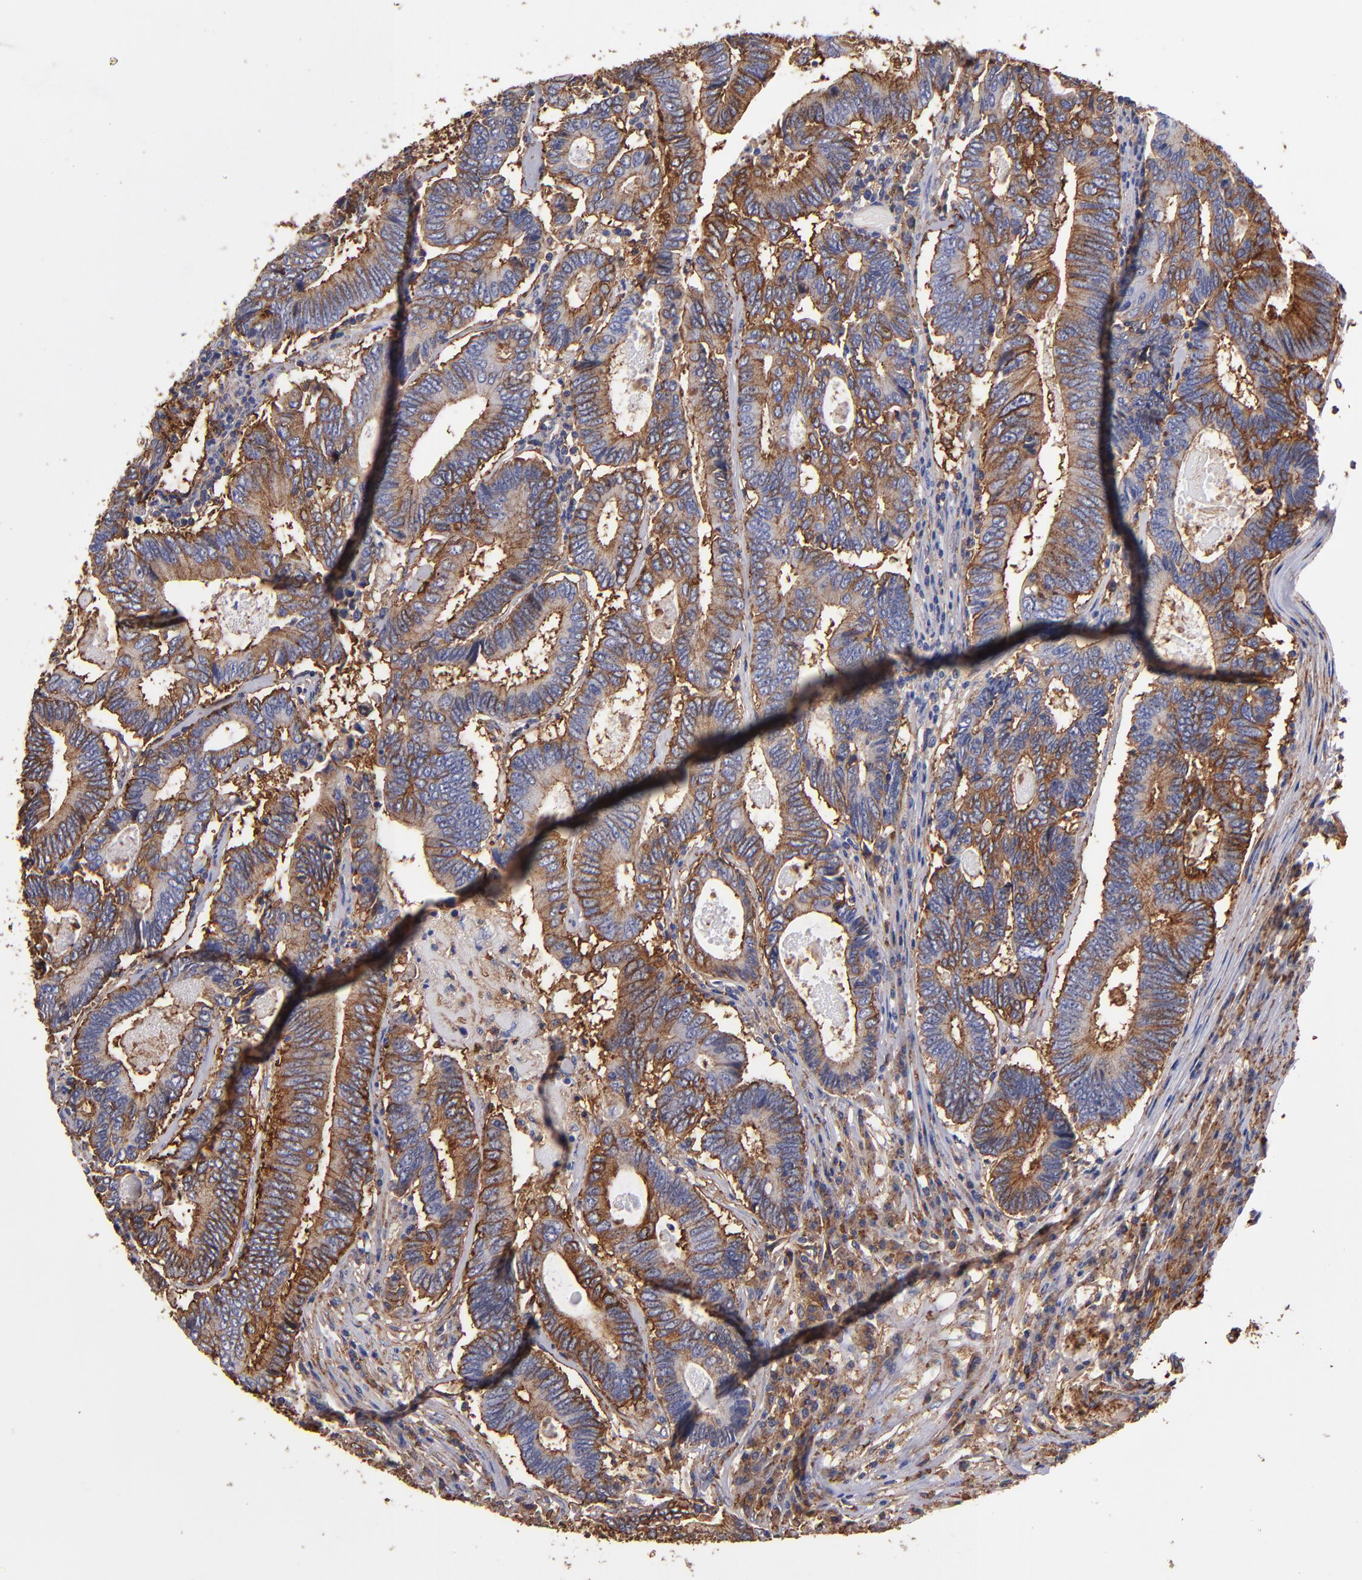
{"staining": {"intensity": "strong", "quantity": "25%-75%", "location": "cytoplasmic/membranous"}, "tissue": "colorectal cancer", "cell_type": "Tumor cells", "image_type": "cancer", "snomed": [{"axis": "morphology", "description": "Adenocarcinoma, NOS"}, {"axis": "topography", "description": "Colon"}], "caption": "A photomicrograph of adenocarcinoma (colorectal) stained for a protein displays strong cytoplasmic/membranous brown staining in tumor cells. (DAB (3,3'-diaminobenzidine) = brown stain, brightfield microscopy at high magnification).", "gene": "MVP", "patient": {"sex": "female", "age": 78}}